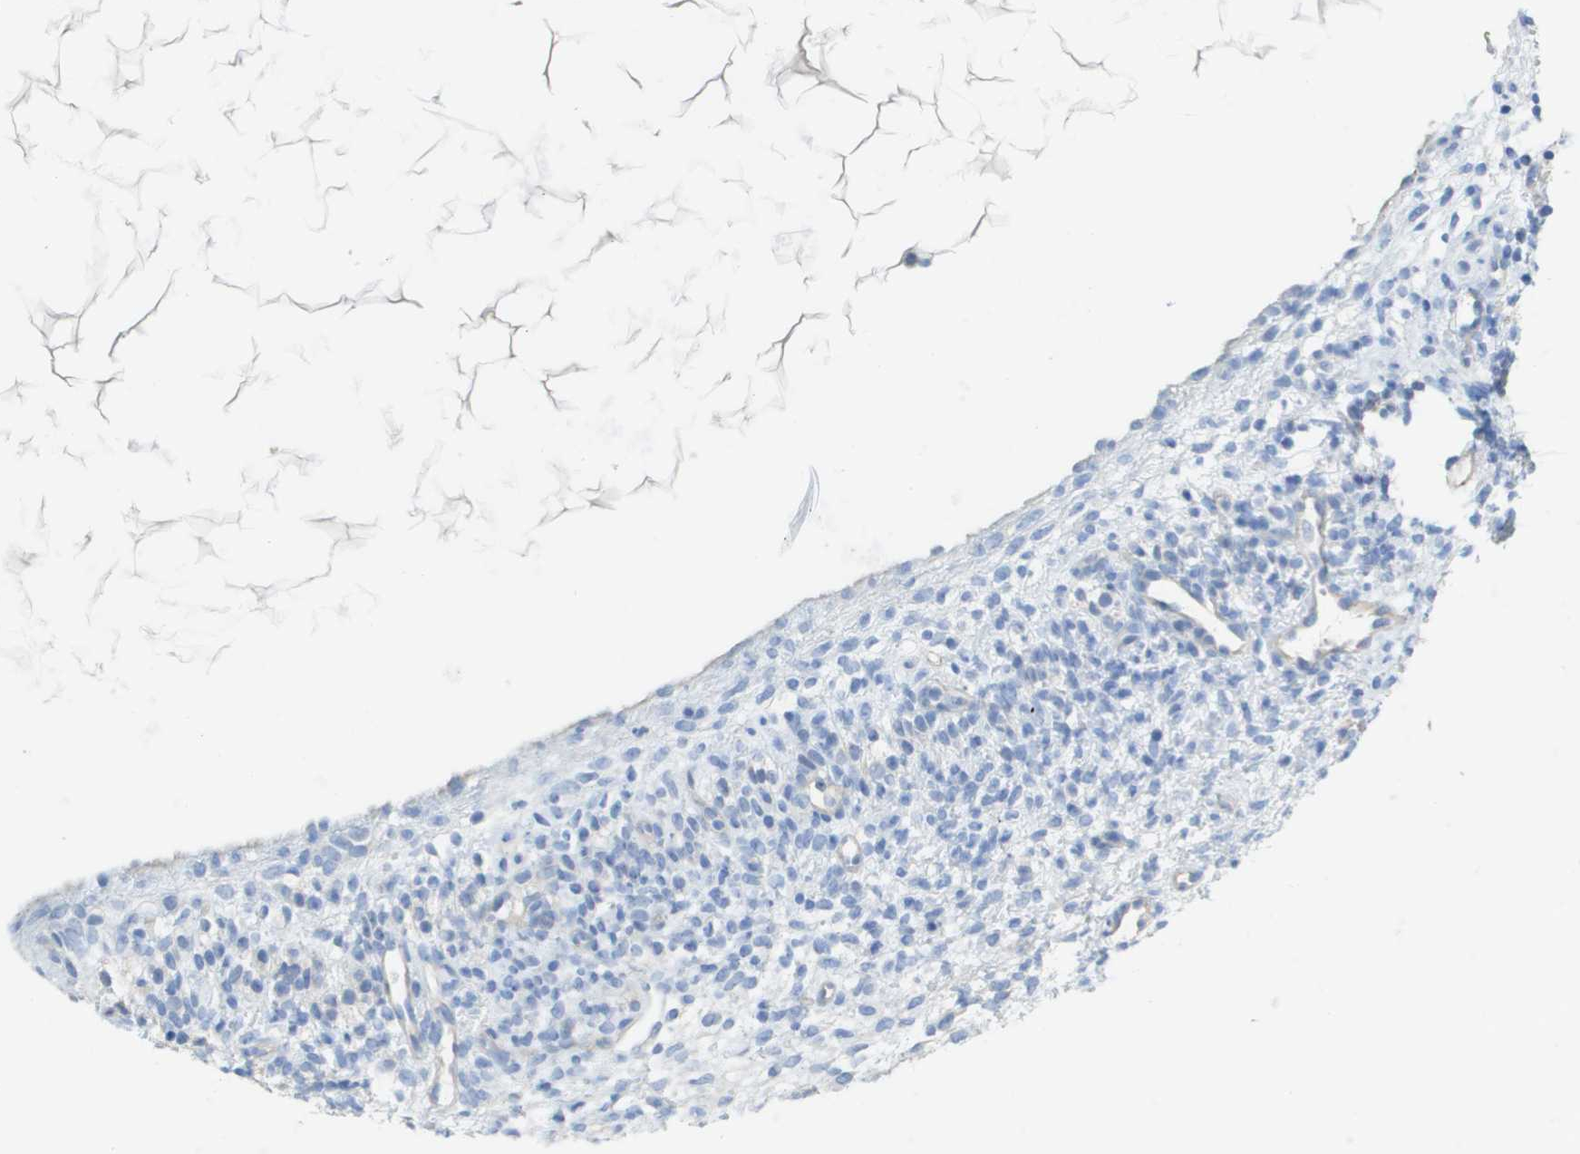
{"staining": {"intensity": "negative", "quantity": "none", "location": "none"}, "tissue": "ovary", "cell_type": "Ovarian stroma cells", "image_type": "normal", "snomed": [{"axis": "morphology", "description": "Normal tissue, NOS"}, {"axis": "morphology", "description": "Cyst, NOS"}, {"axis": "topography", "description": "Ovary"}], "caption": "High power microscopy micrograph of an IHC image of normal ovary, revealing no significant expression in ovarian stroma cells.", "gene": "MYL3", "patient": {"sex": "female", "age": 18}}